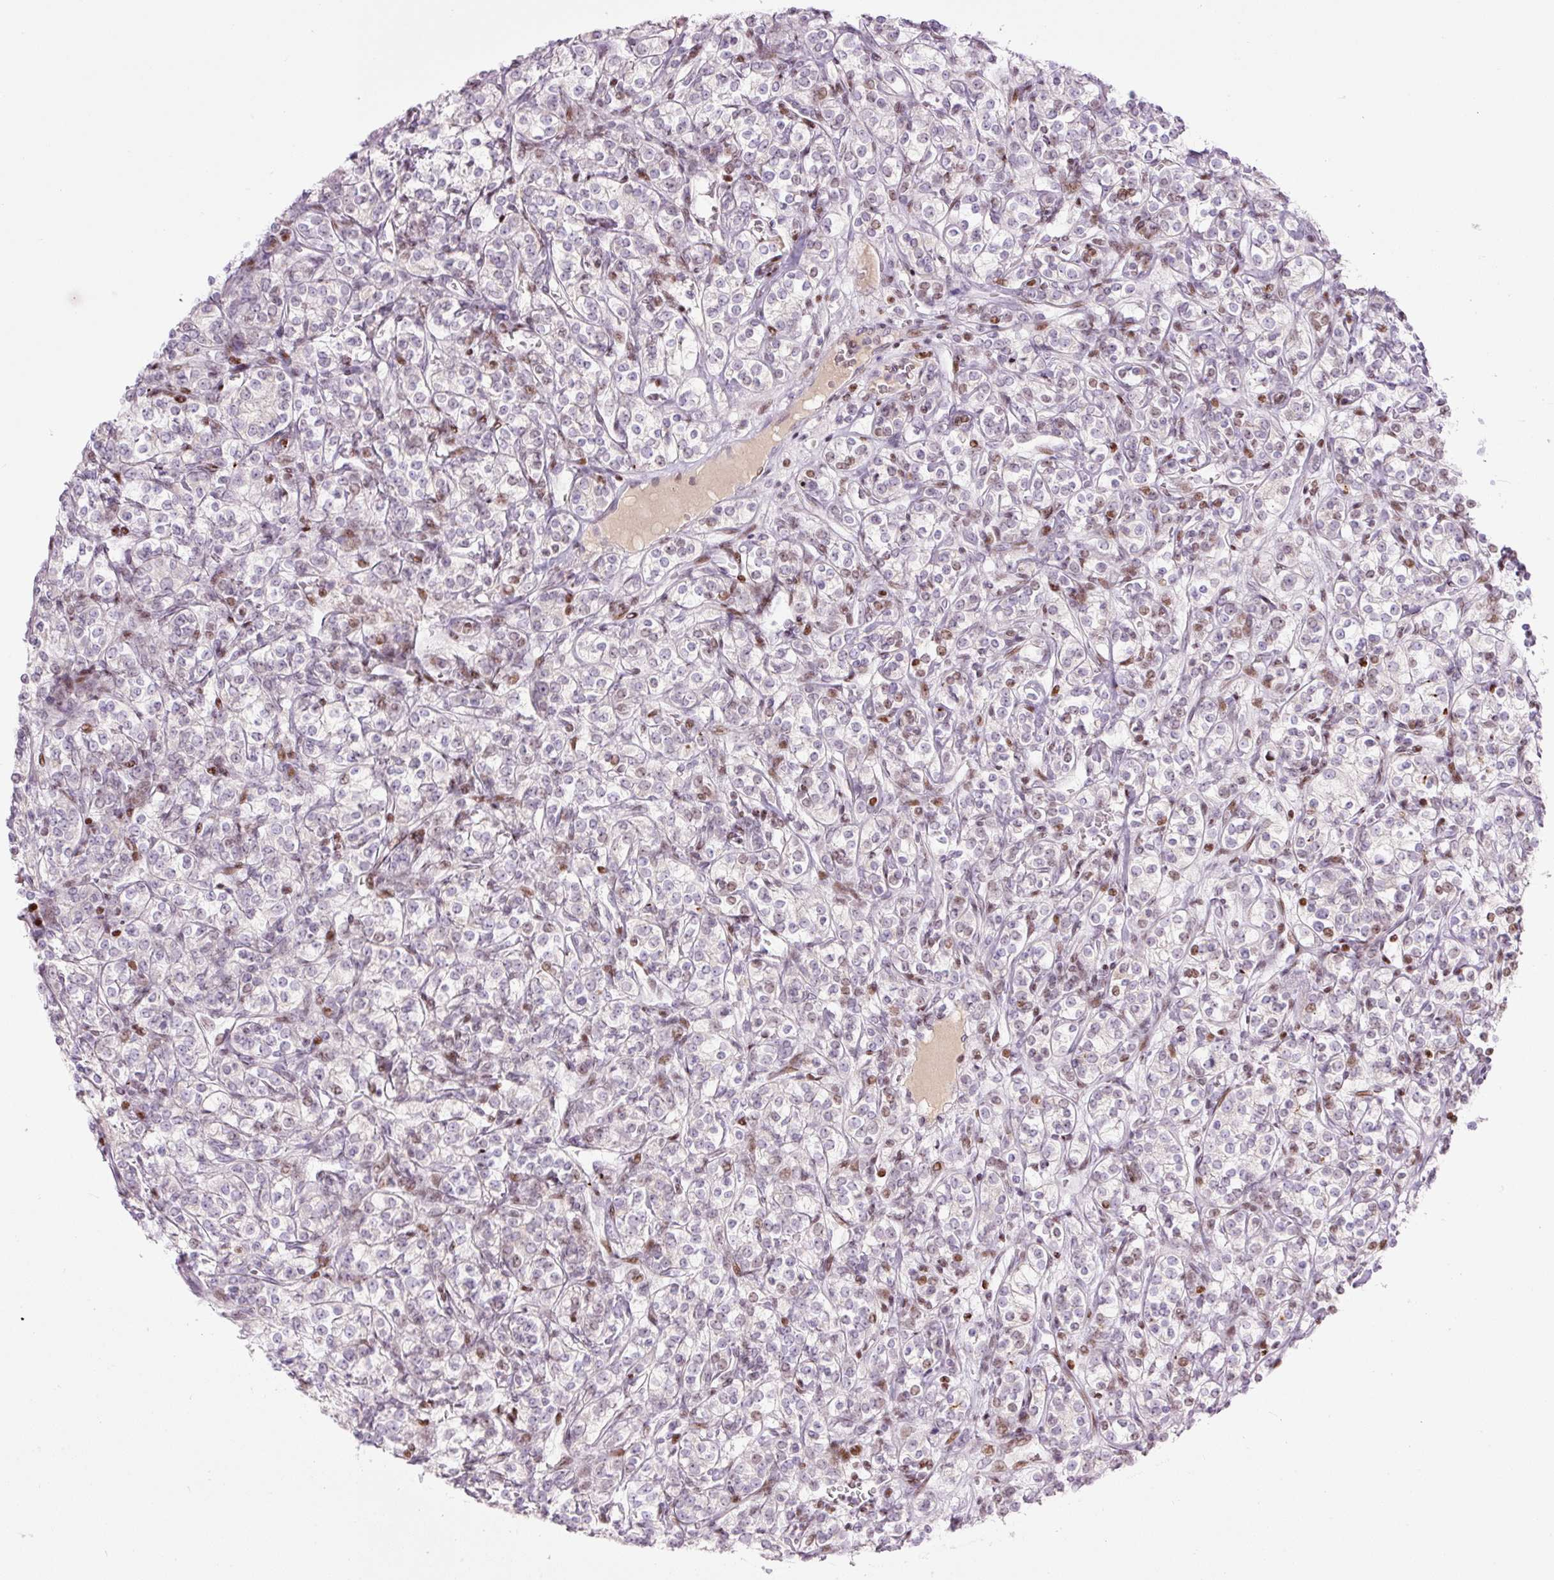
{"staining": {"intensity": "moderate", "quantity": "<25%", "location": "nuclear"}, "tissue": "renal cancer", "cell_type": "Tumor cells", "image_type": "cancer", "snomed": [{"axis": "morphology", "description": "Adenocarcinoma, NOS"}, {"axis": "topography", "description": "Kidney"}], "caption": "A histopathology image showing moderate nuclear positivity in about <25% of tumor cells in renal cancer, as visualized by brown immunohistochemical staining.", "gene": "TMEM177", "patient": {"sex": "male", "age": 77}}